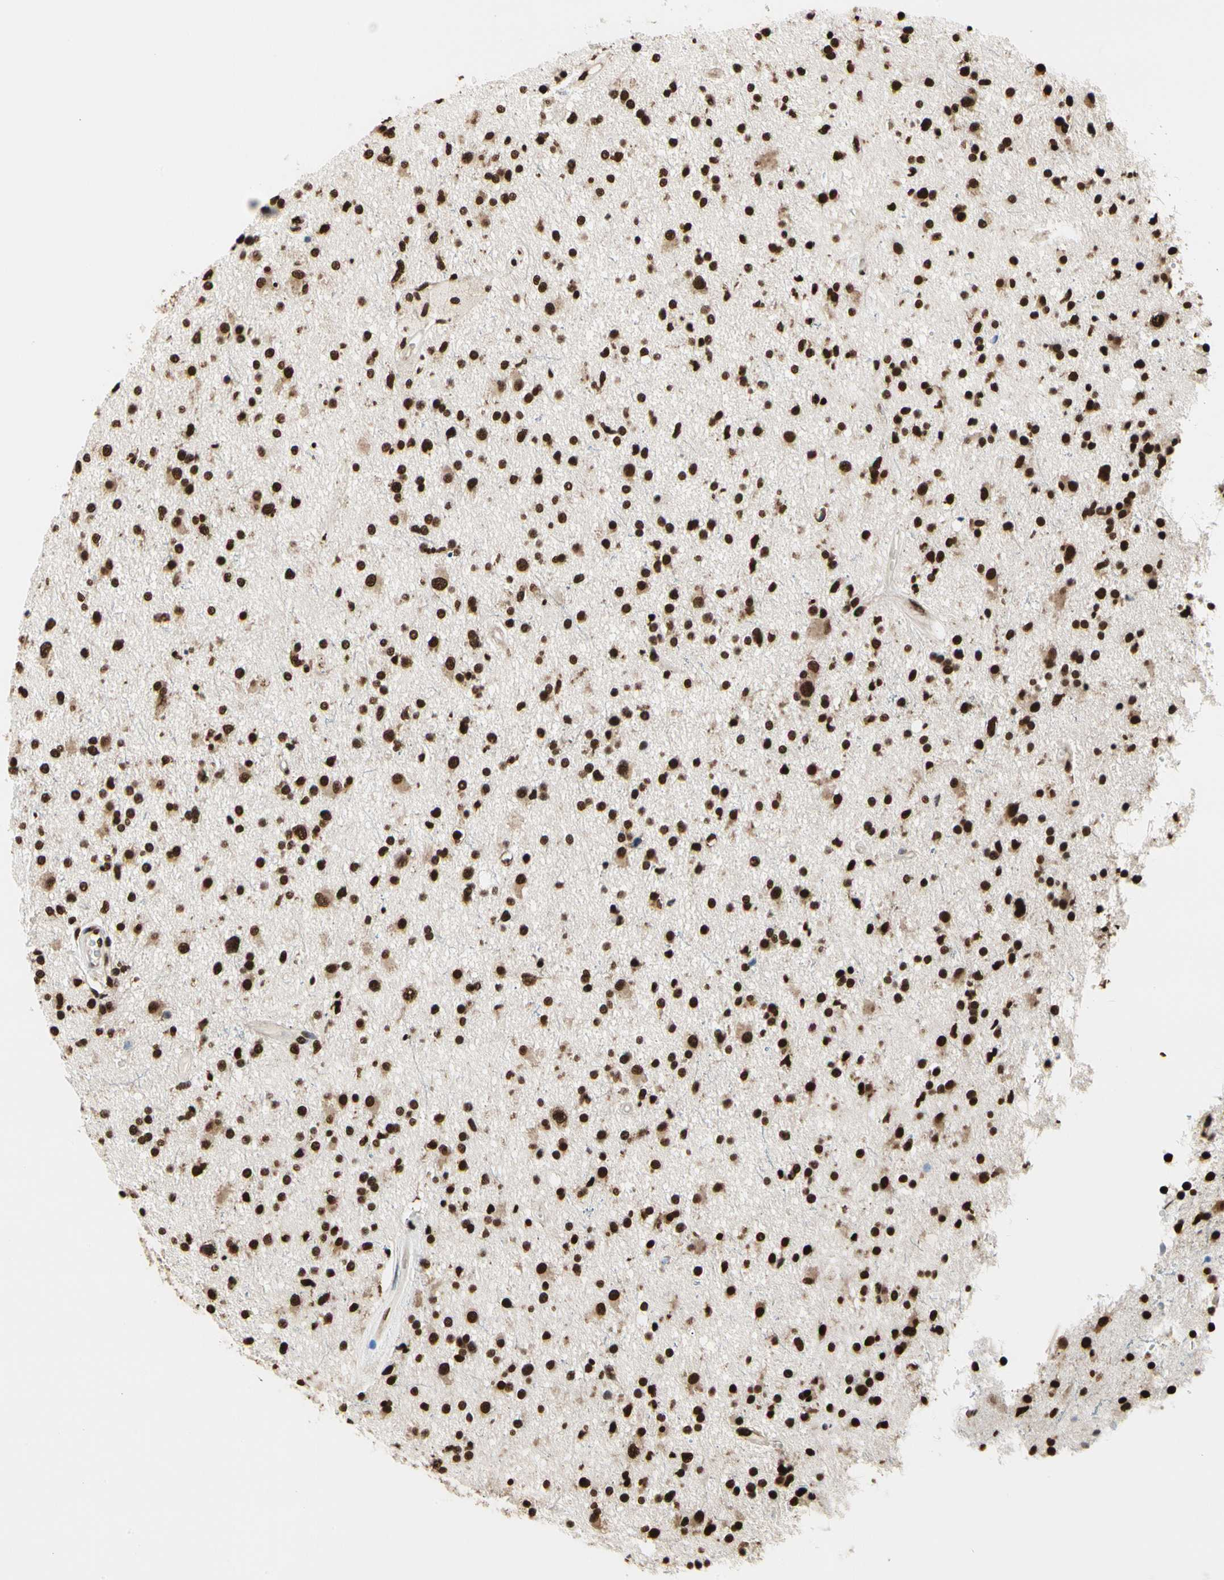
{"staining": {"intensity": "strong", "quantity": ">75%", "location": "nuclear"}, "tissue": "glioma", "cell_type": "Tumor cells", "image_type": "cancer", "snomed": [{"axis": "morphology", "description": "Glioma, malignant, High grade"}, {"axis": "topography", "description": "Brain"}], "caption": "Immunohistochemical staining of human glioma exhibits strong nuclear protein positivity in approximately >75% of tumor cells.", "gene": "HNRNPK", "patient": {"sex": "male", "age": 33}}